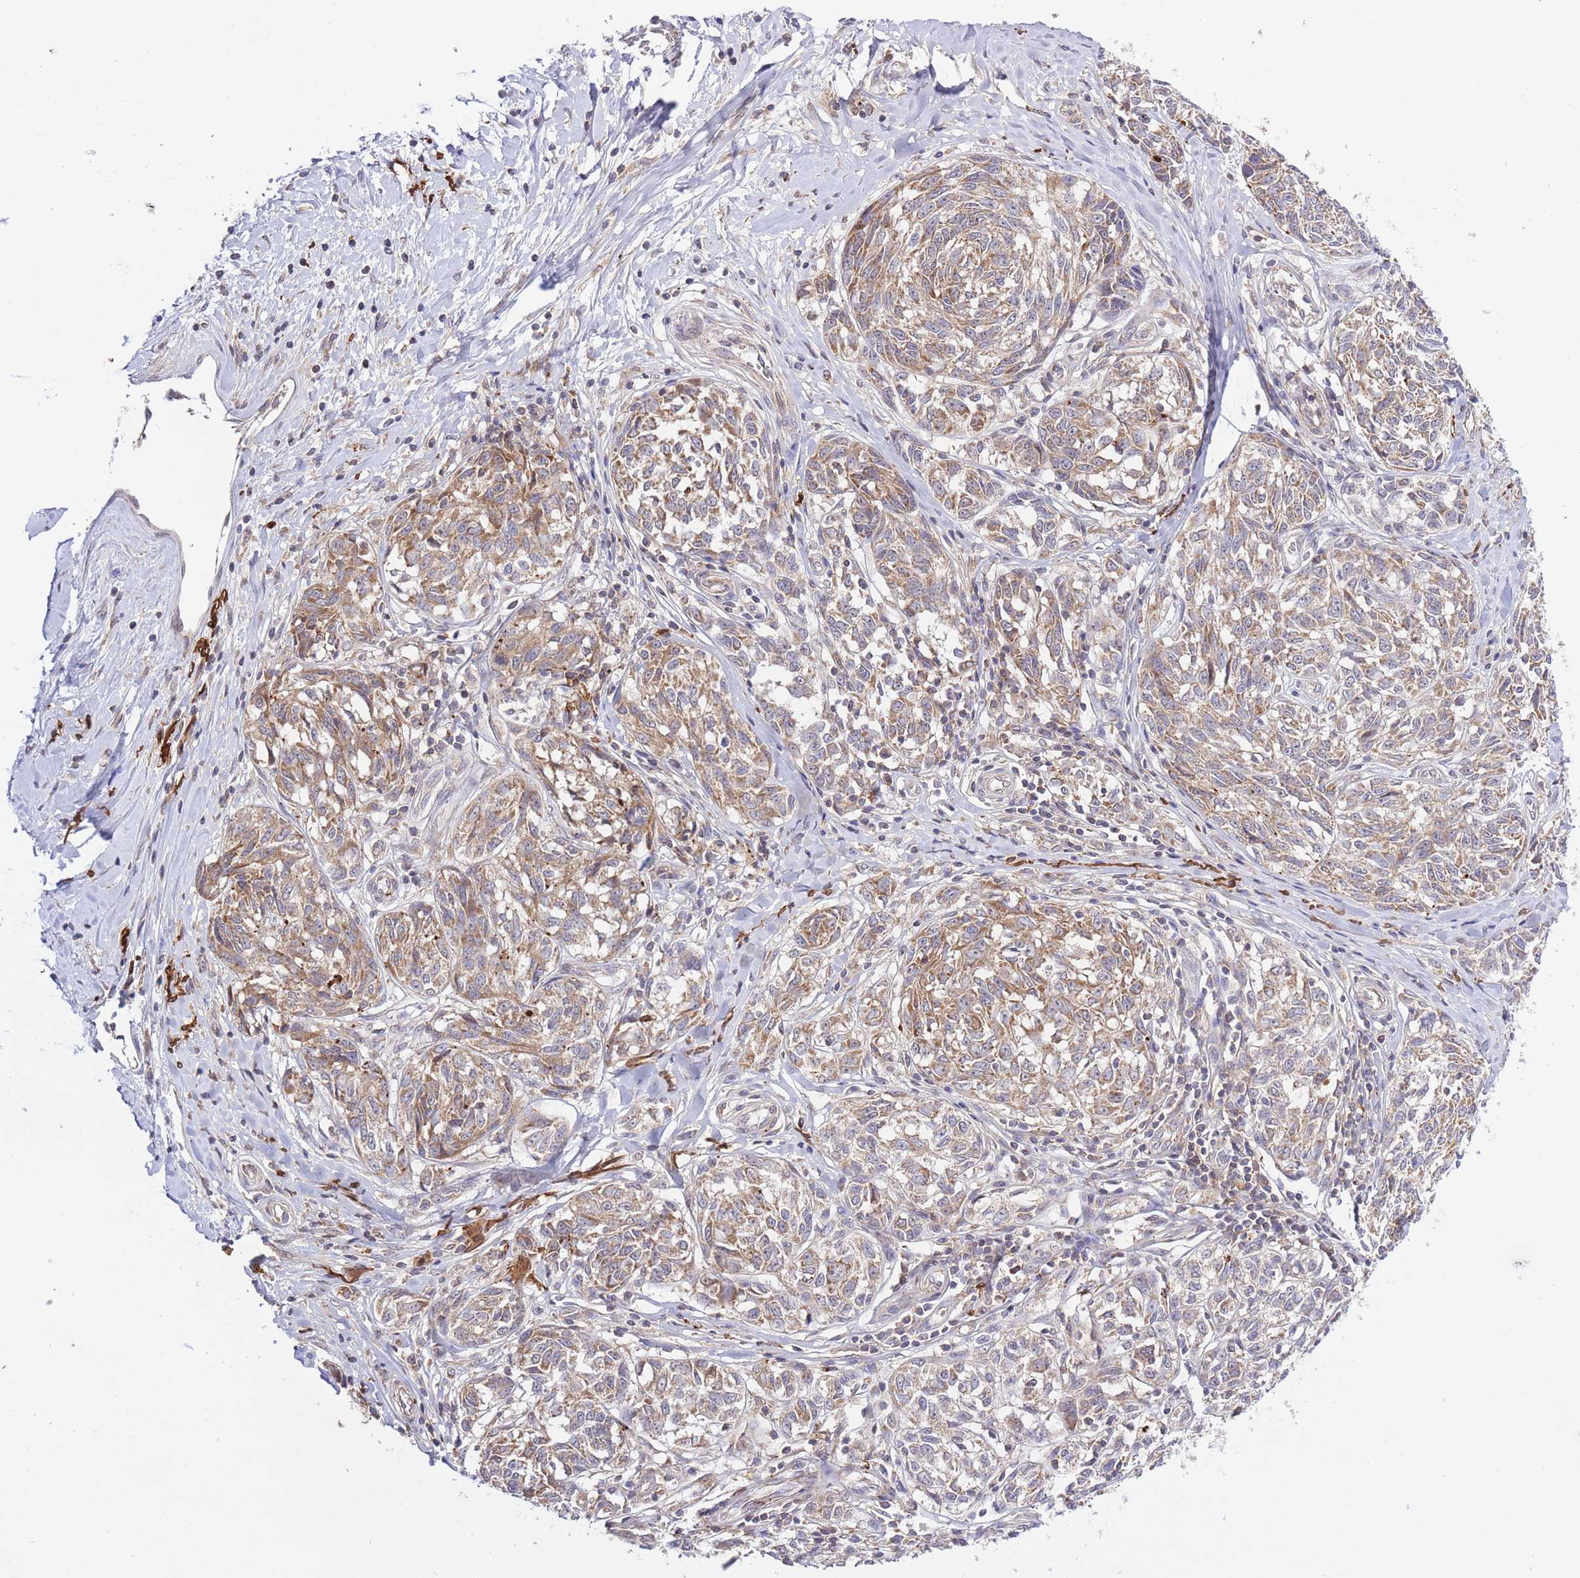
{"staining": {"intensity": "weak", "quantity": ">75%", "location": "cytoplasmic/membranous"}, "tissue": "melanoma", "cell_type": "Tumor cells", "image_type": "cancer", "snomed": [{"axis": "morphology", "description": "Normal tissue, NOS"}, {"axis": "morphology", "description": "Malignant melanoma, NOS"}, {"axis": "topography", "description": "Skin"}], "caption": "An image of malignant melanoma stained for a protein exhibits weak cytoplasmic/membranous brown staining in tumor cells. The staining was performed using DAB to visualize the protein expression in brown, while the nuclei were stained in blue with hematoxylin (Magnification: 20x).", "gene": "ATP13A2", "patient": {"sex": "female", "age": 64}}